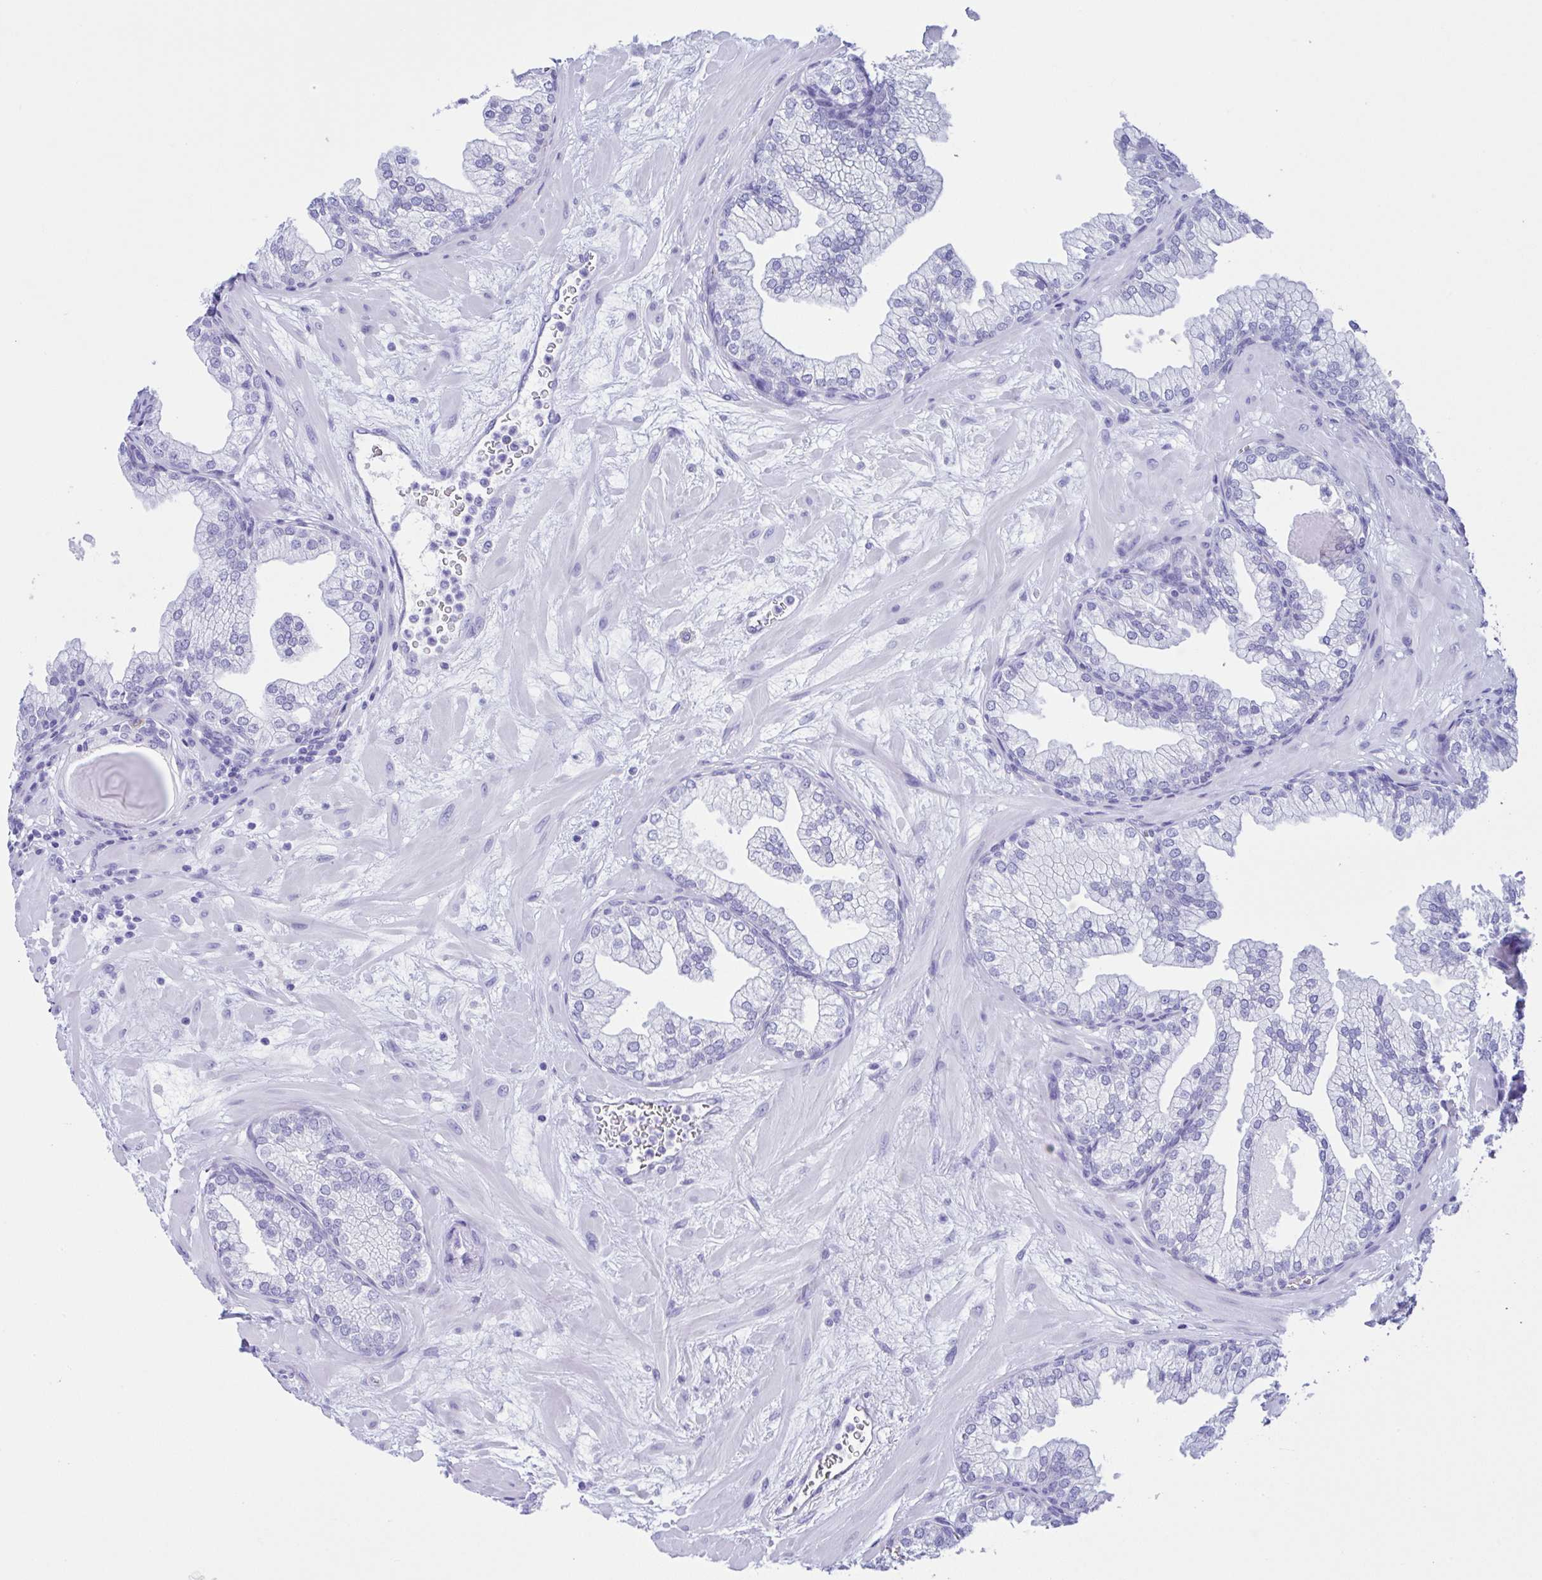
{"staining": {"intensity": "negative", "quantity": "none", "location": "none"}, "tissue": "prostate", "cell_type": "Glandular cells", "image_type": "normal", "snomed": [{"axis": "morphology", "description": "Normal tissue, NOS"}, {"axis": "topography", "description": "Prostate"}, {"axis": "topography", "description": "Peripheral nerve tissue"}], "caption": "IHC micrograph of benign human prostate stained for a protein (brown), which reveals no expression in glandular cells. (Stains: DAB (3,3'-diaminobenzidine) IHC with hematoxylin counter stain, Microscopy: brightfield microscopy at high magnification).", "gene": "RRM2", "patient": {"sex": "male", "age": 61}}